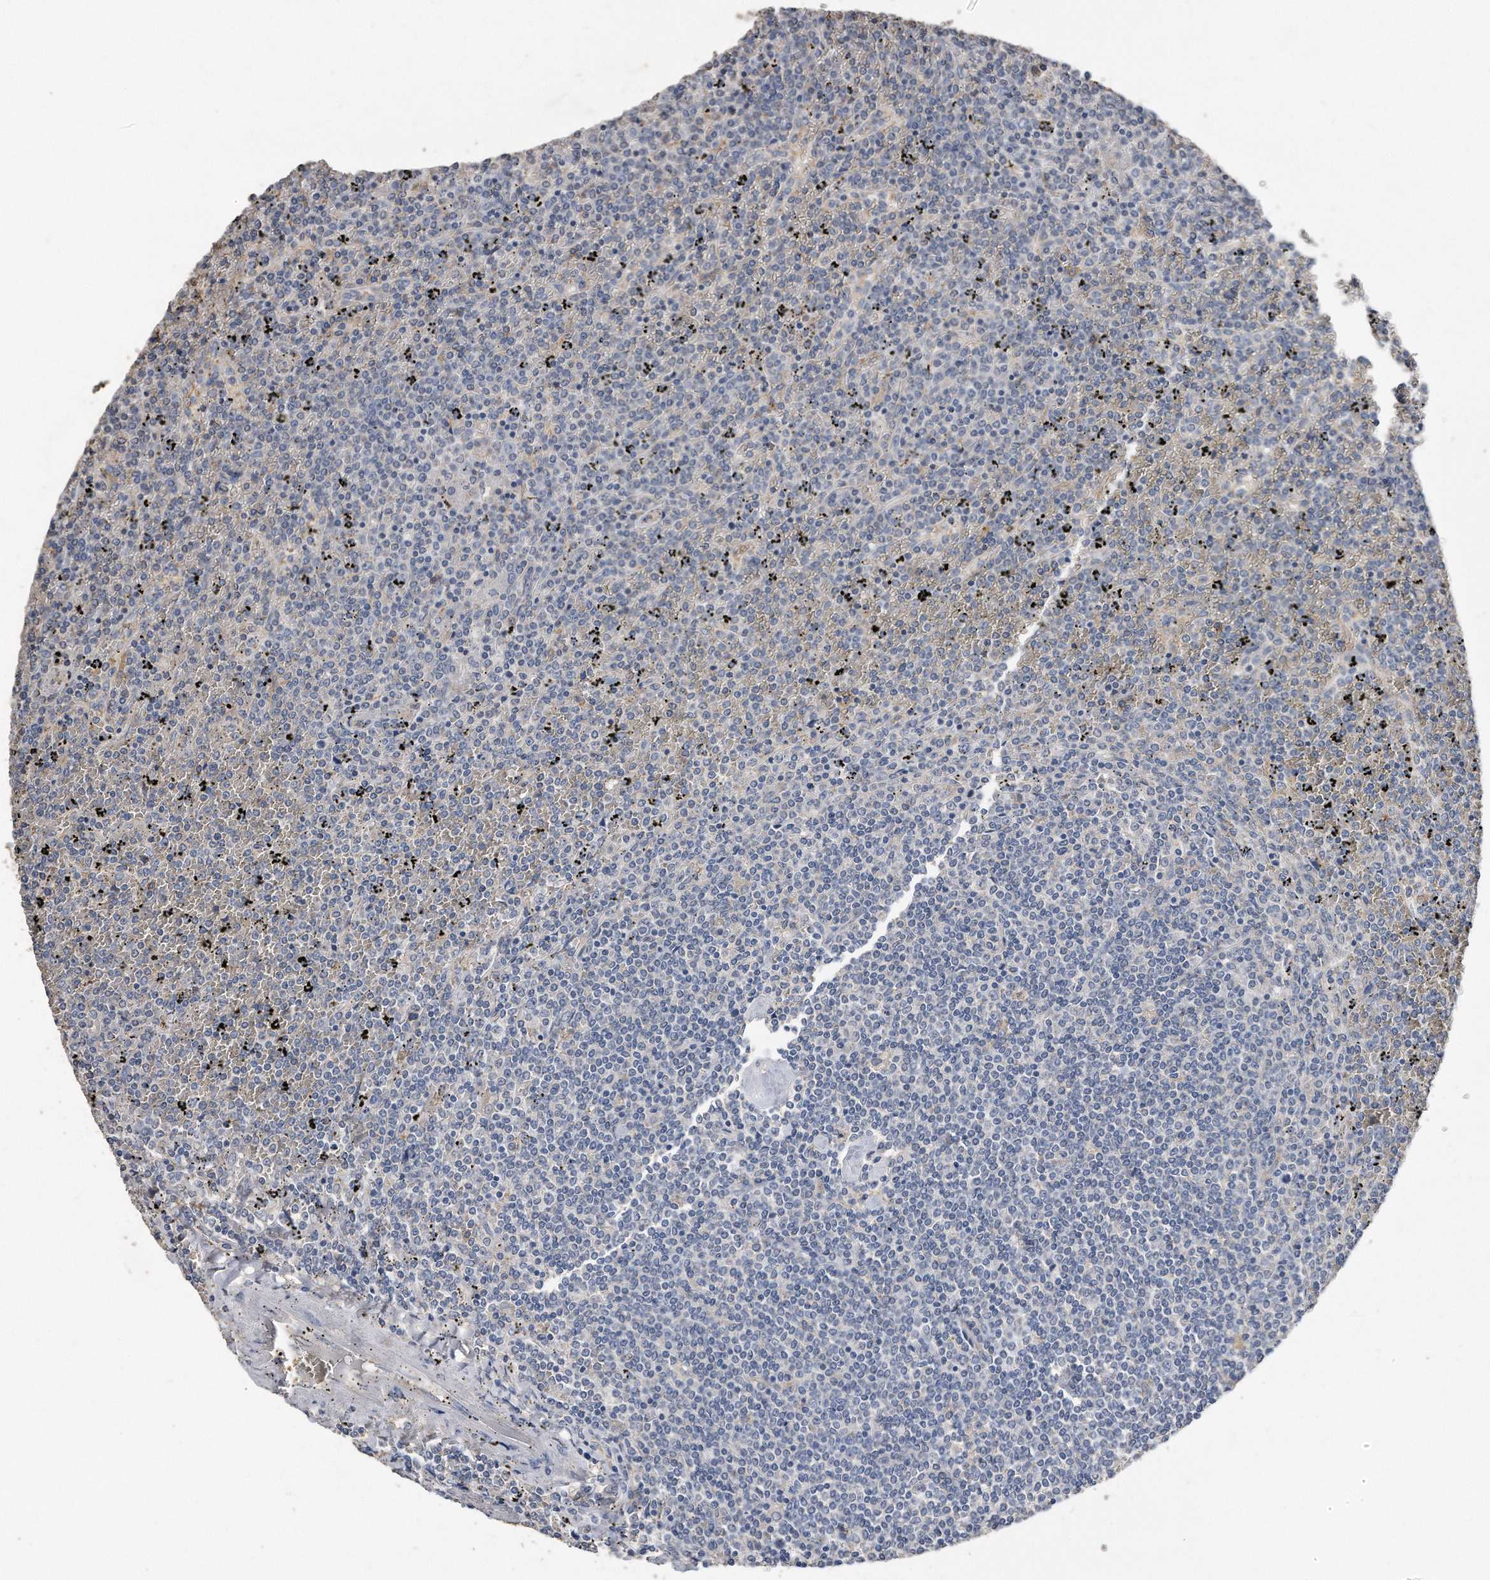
{"staining": {"intensity": "negative", "quantity": "none", "location": "none"}, "tissue": "lymphoma", "cell_type": "Tumor cells", "image_type": "cancer", "snomed": [{"axis": "morphology", "description": "Malignant lymphoma, non-Hodgkin's type, Low grade"}, {"axis": "topography", "description": "Spleen"}], "caption": "Tumor cells are negative for protein expression in human low-grade malignant lymphoma, non-Hodgkin's type.", "gene": "CDCP1", "patient": {"sex": "female", "age": 19}}